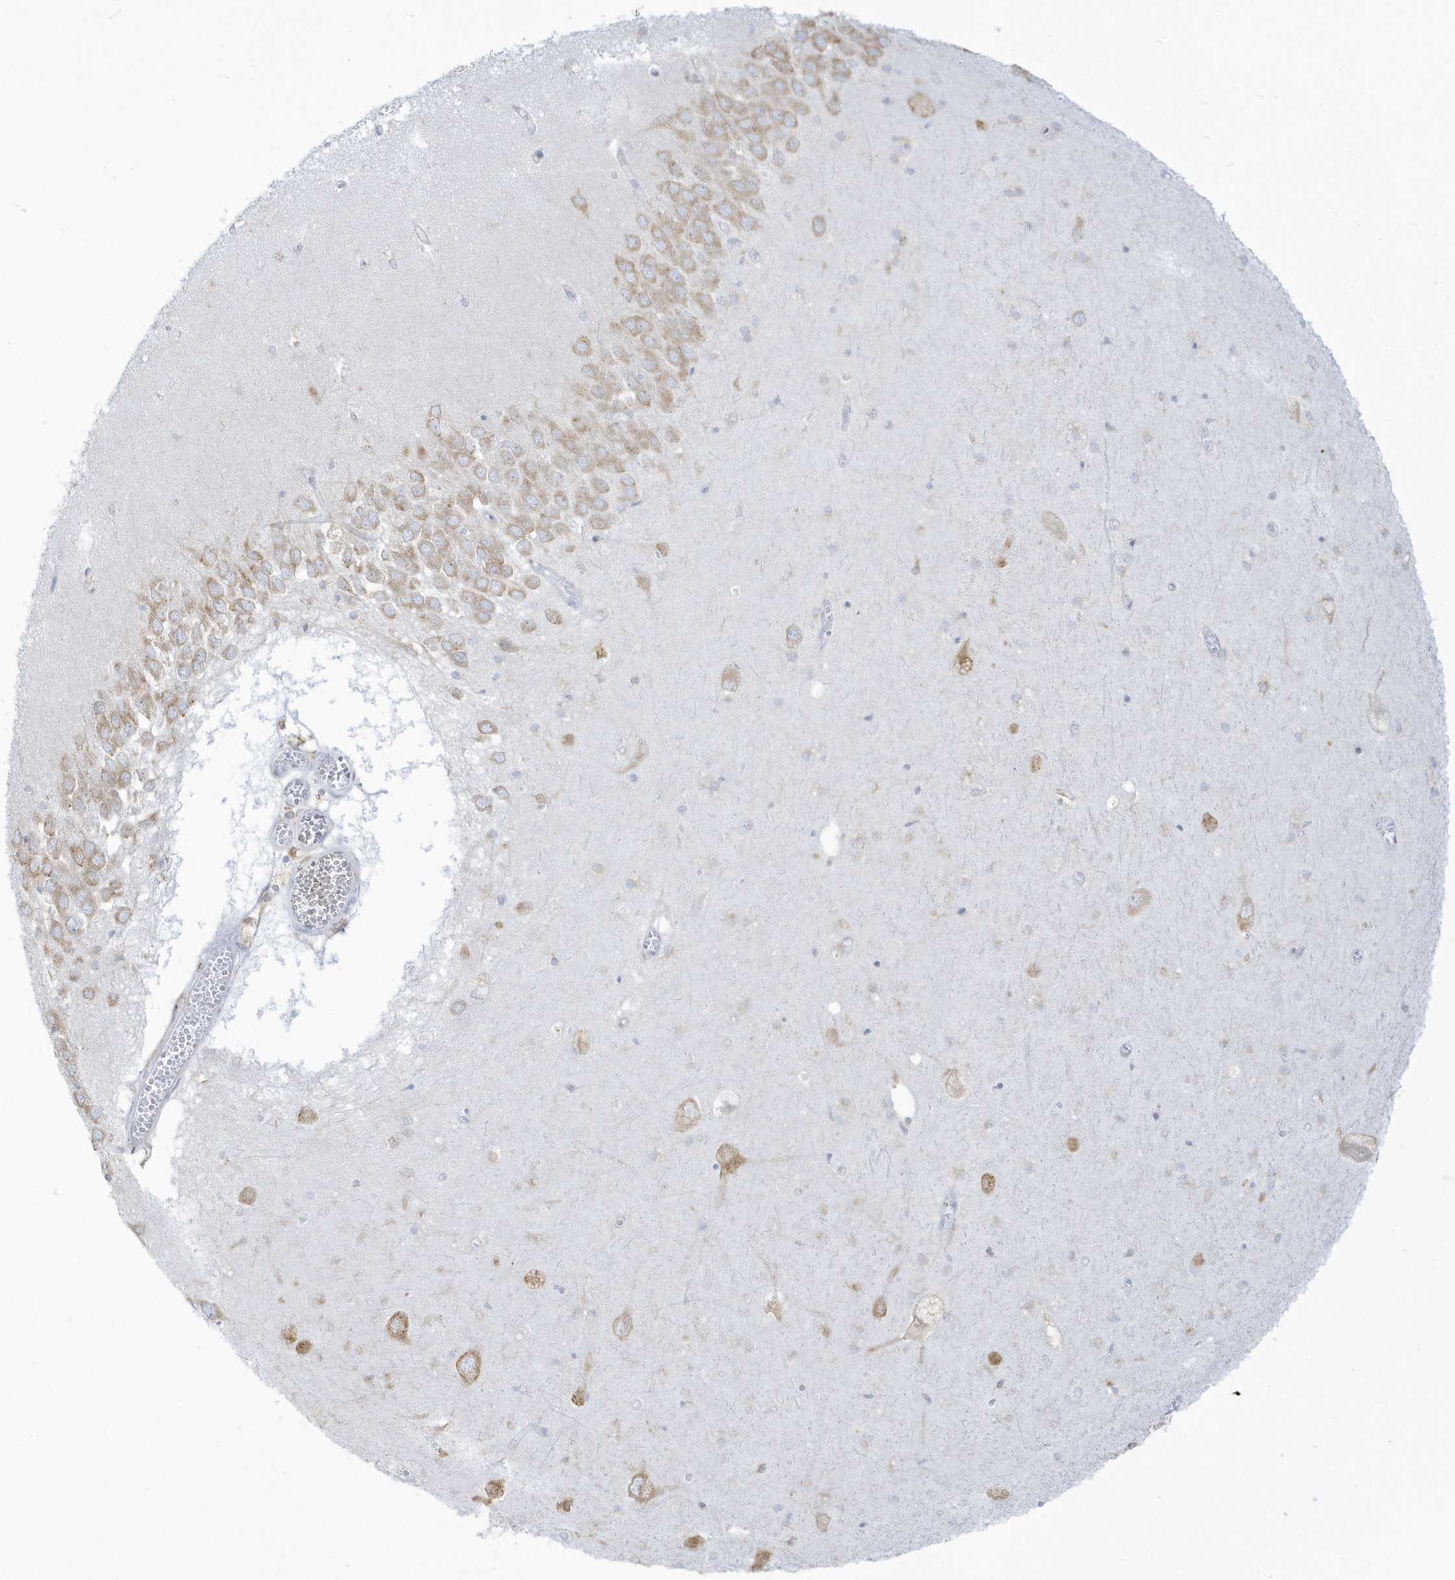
{"staining": {"intensity": "negative", "quantity": "none", "location": "none"}, "tissue": "hippocampus", "cell_type": "Glial cells", "image_type": "normal", "snomed": [{"axis": "morphology", "description": "Normal tissue, NOS"}, {"axis": "topography", "description": "Hippocampus"}], "caption": "Hippocampus was stained to show a protein in brown. There is no significant staining in glial cells.", "gene": "PDIA6", "patient": {"sex": "male", "age": 70}}